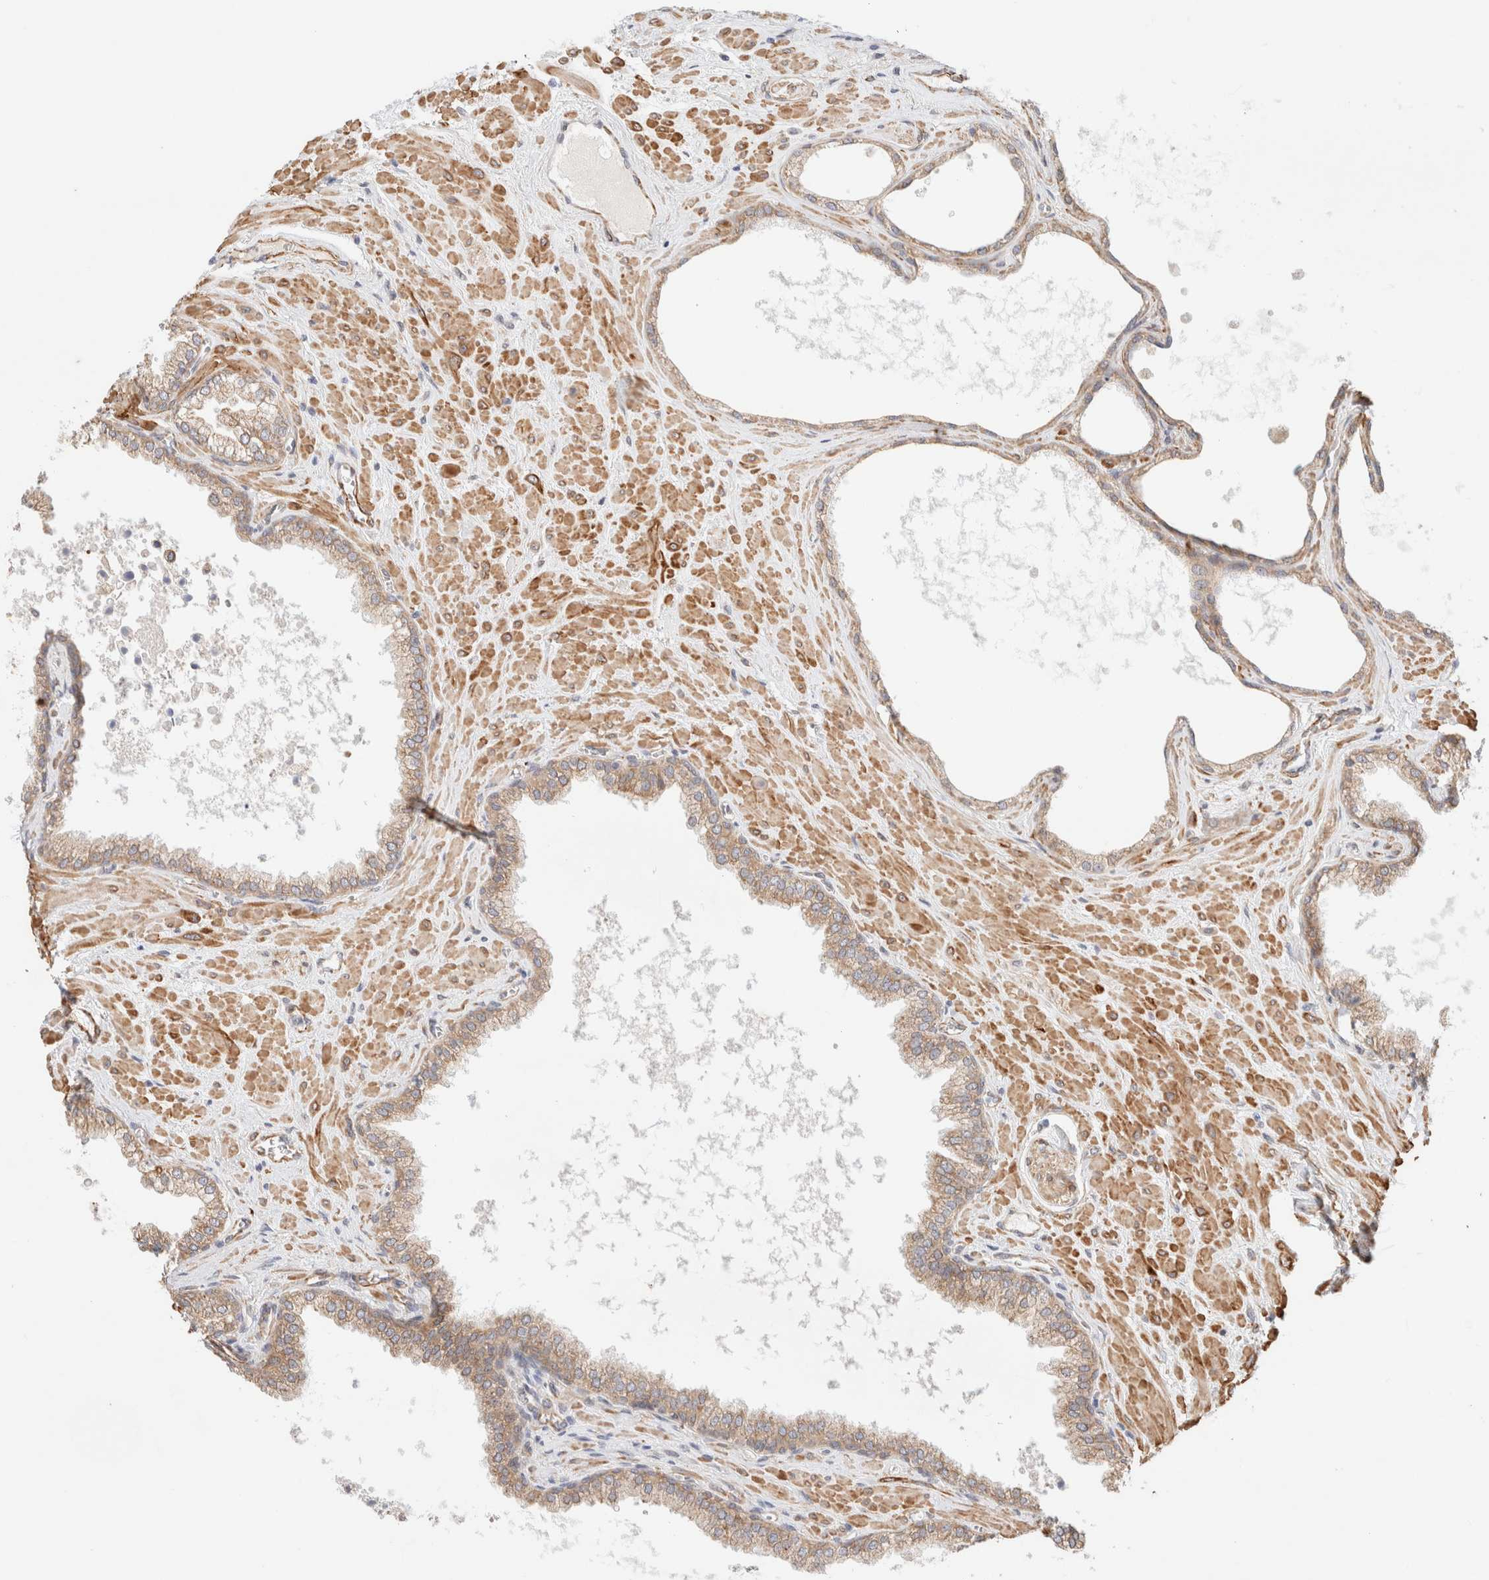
{"staining": {"intensity": "moderate", "quantity": ">75%", "location": "cytoplasmic/membranous"}, "tissue": "prostate cancer", "cell_type": "Tumor cells", "image_type": "cancer", "snomed": [{"axis": "morphology", "description": "Adenocarcinoma, Low grade"}, {"axis": "topography", "description": "Prostate"}], "caption": "Moderate cytoplasmic/membranous protein positivity is appreciated in approximately >75% of tumor cells in prostate cancer.", "gene": "RRP15", "patient": {"sex": "male", "age": 71}}